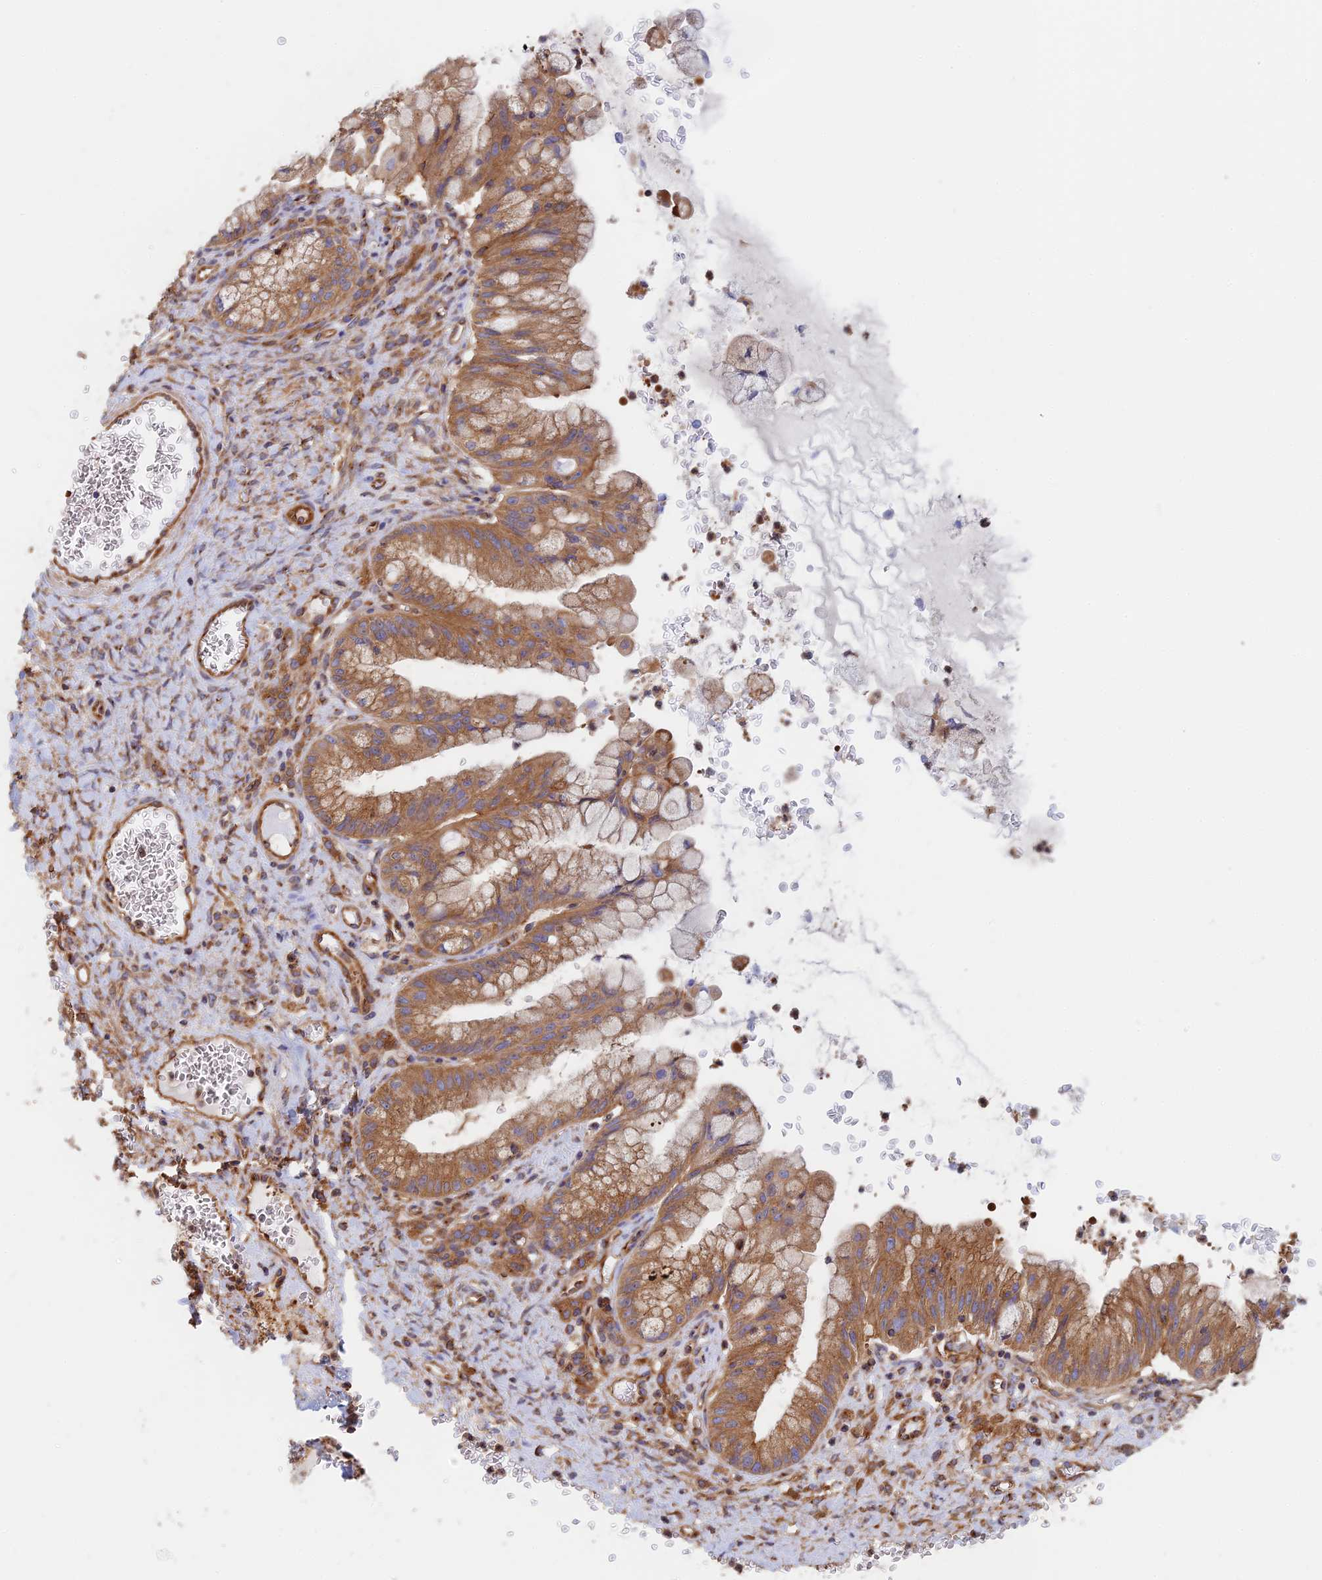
{"staining": {"intensity": "moderate", "quantity": ">75%", "location": "cytoplasmic/membranous"}, "tissue": "ovarian cancer", "cell_type": "Tumor cells", "image_type": "cancer", "snomed": [{"axis": "morphology", "description": "Cystadenocarcinoma, mucinous, NOS"}, {"axis": "topography", "description": "Ovary"}], "caption": "Immunohistochemical staining of human ovarian mucinous cystadenocarcinoma reveals medium levels of moderate cytoplasmic/membranous protein expression in approximately >75% of tumor cells.", "gene": "DCTN2", "patient": {"sex": "female", "age": 70}}